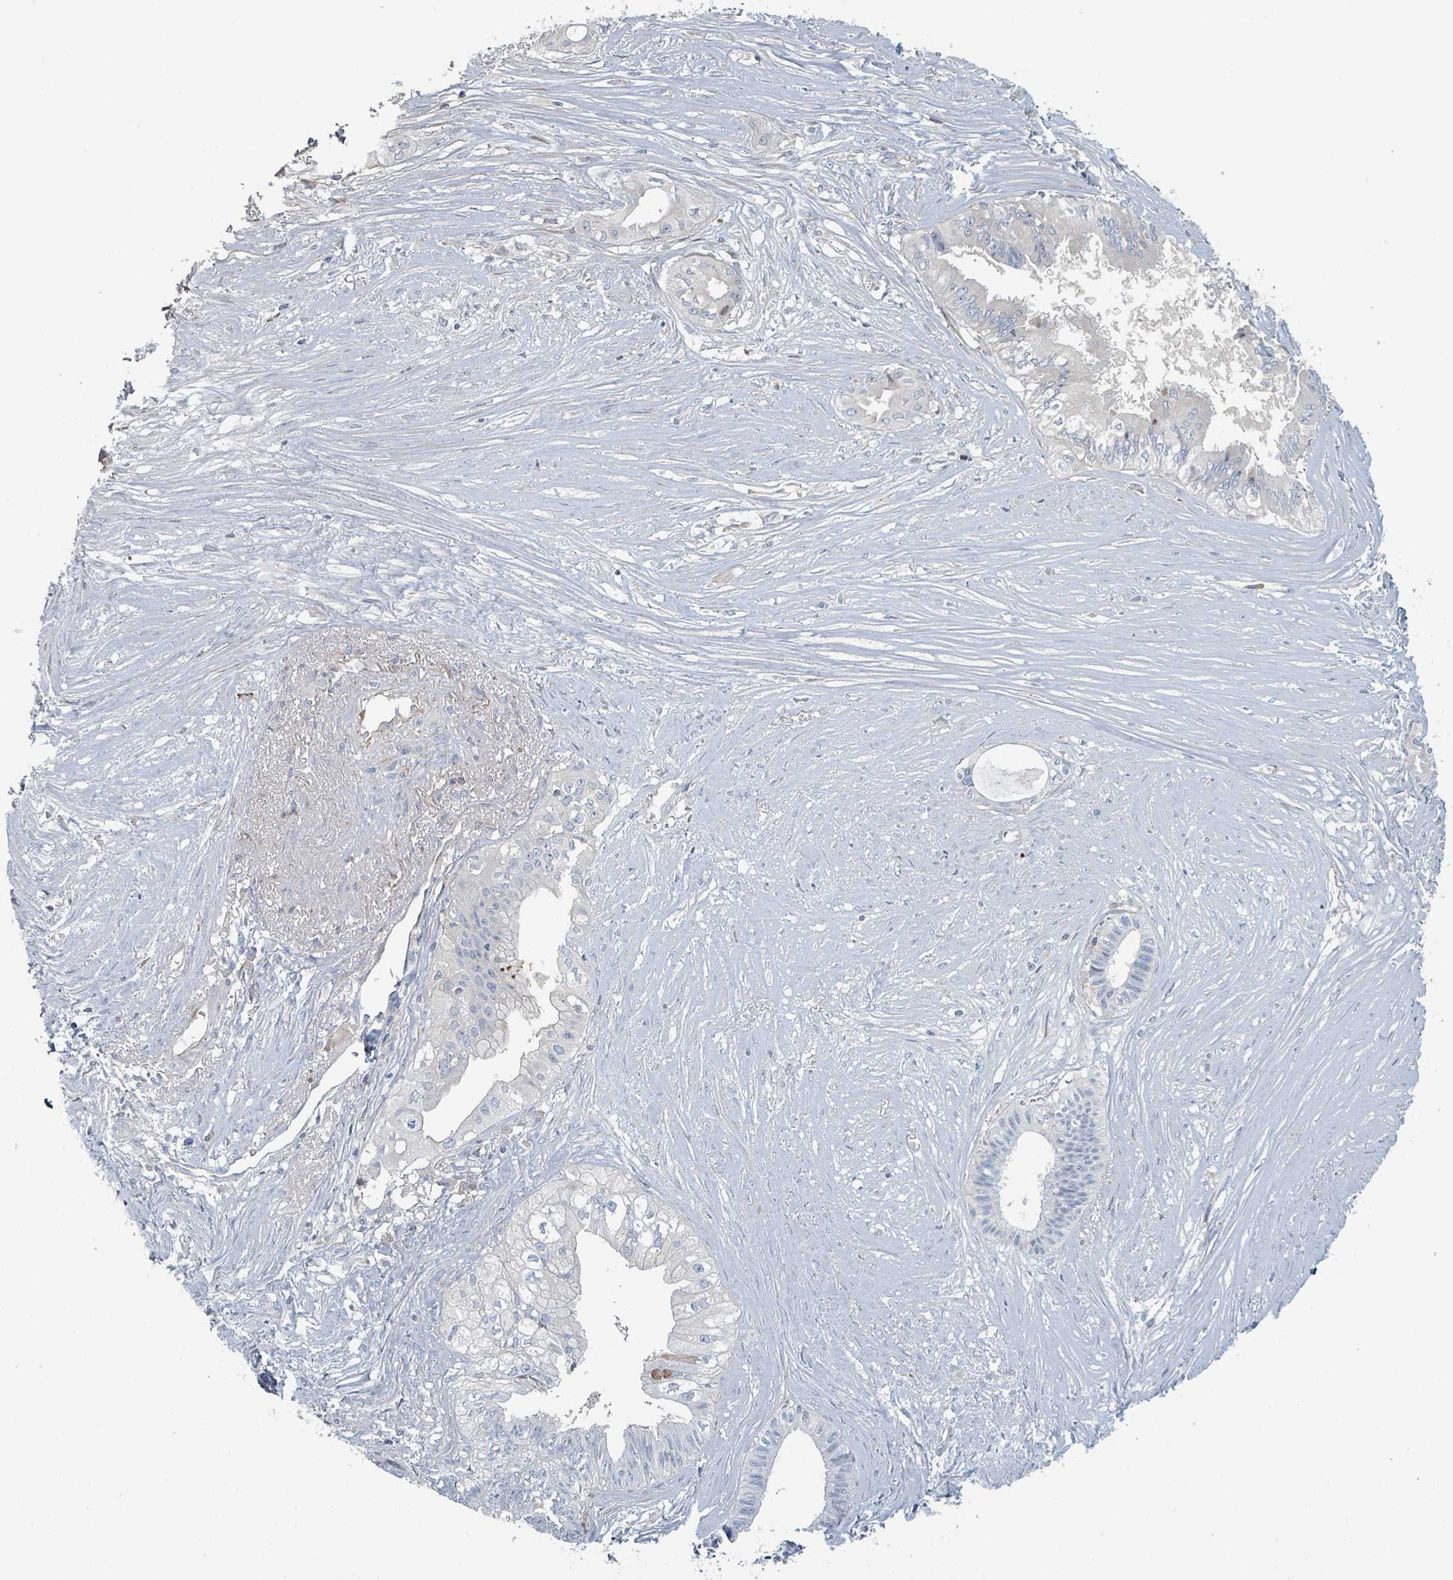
{"staining": {"intensity": "negative", "quantity": "none", "location": "none"}, "tissue": "pancreatic cancer", "cell_type": "Tumor cells", "image_type": "cancer", "snomed": [{"axis": "morphology", "description": "Adenocarcinoma, NOS"}, {"axis": "topography", "description": "Pancreas"}], "caption": "Human pancreatic adenocarcinoma stained for a protein using IHC shows no staining in tumor cells.", "gene": "RAB33B", "patient": {"sex": "male", "age": 71}}